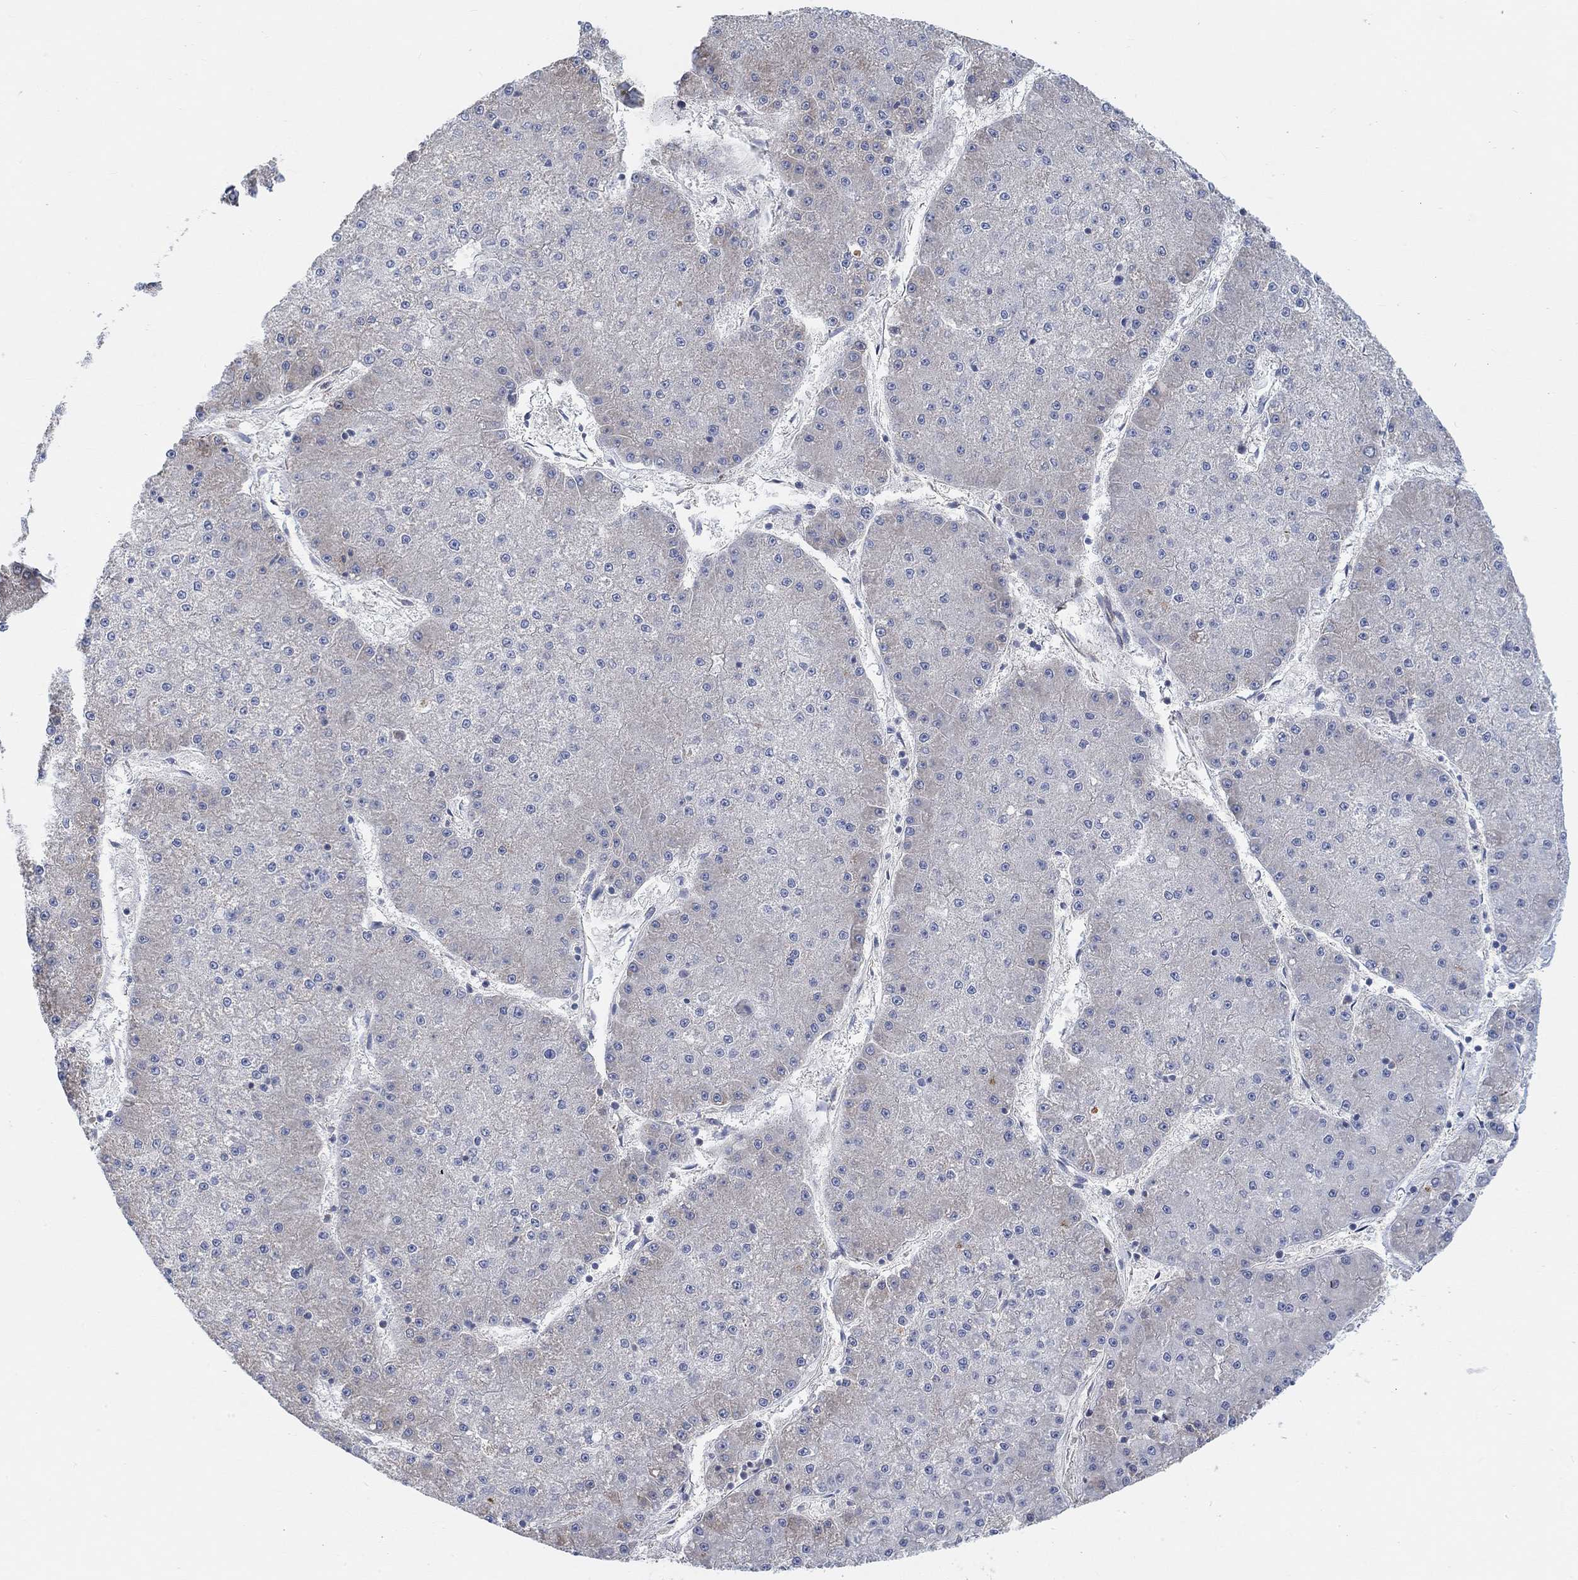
{"staining": {"intensity": "negative", "quantity": "none", "location": "none"}, "tissue": "liver cancer", "cell_type": "Tumor cells", "image_type": "cancer", "snomed": [{"axis": "morphology", "description": "Carcinoma, Hepatocellular, NOS"}, {"axis": "topography", "description": "Liver"}], "caption": "High power microscopy micrograph of an immunohistochemistry image of liver cancer, revealing no significant expression in tumor cells.", "gene": "HCRTR1", "patient": {"sex": "male", "age": 73}}